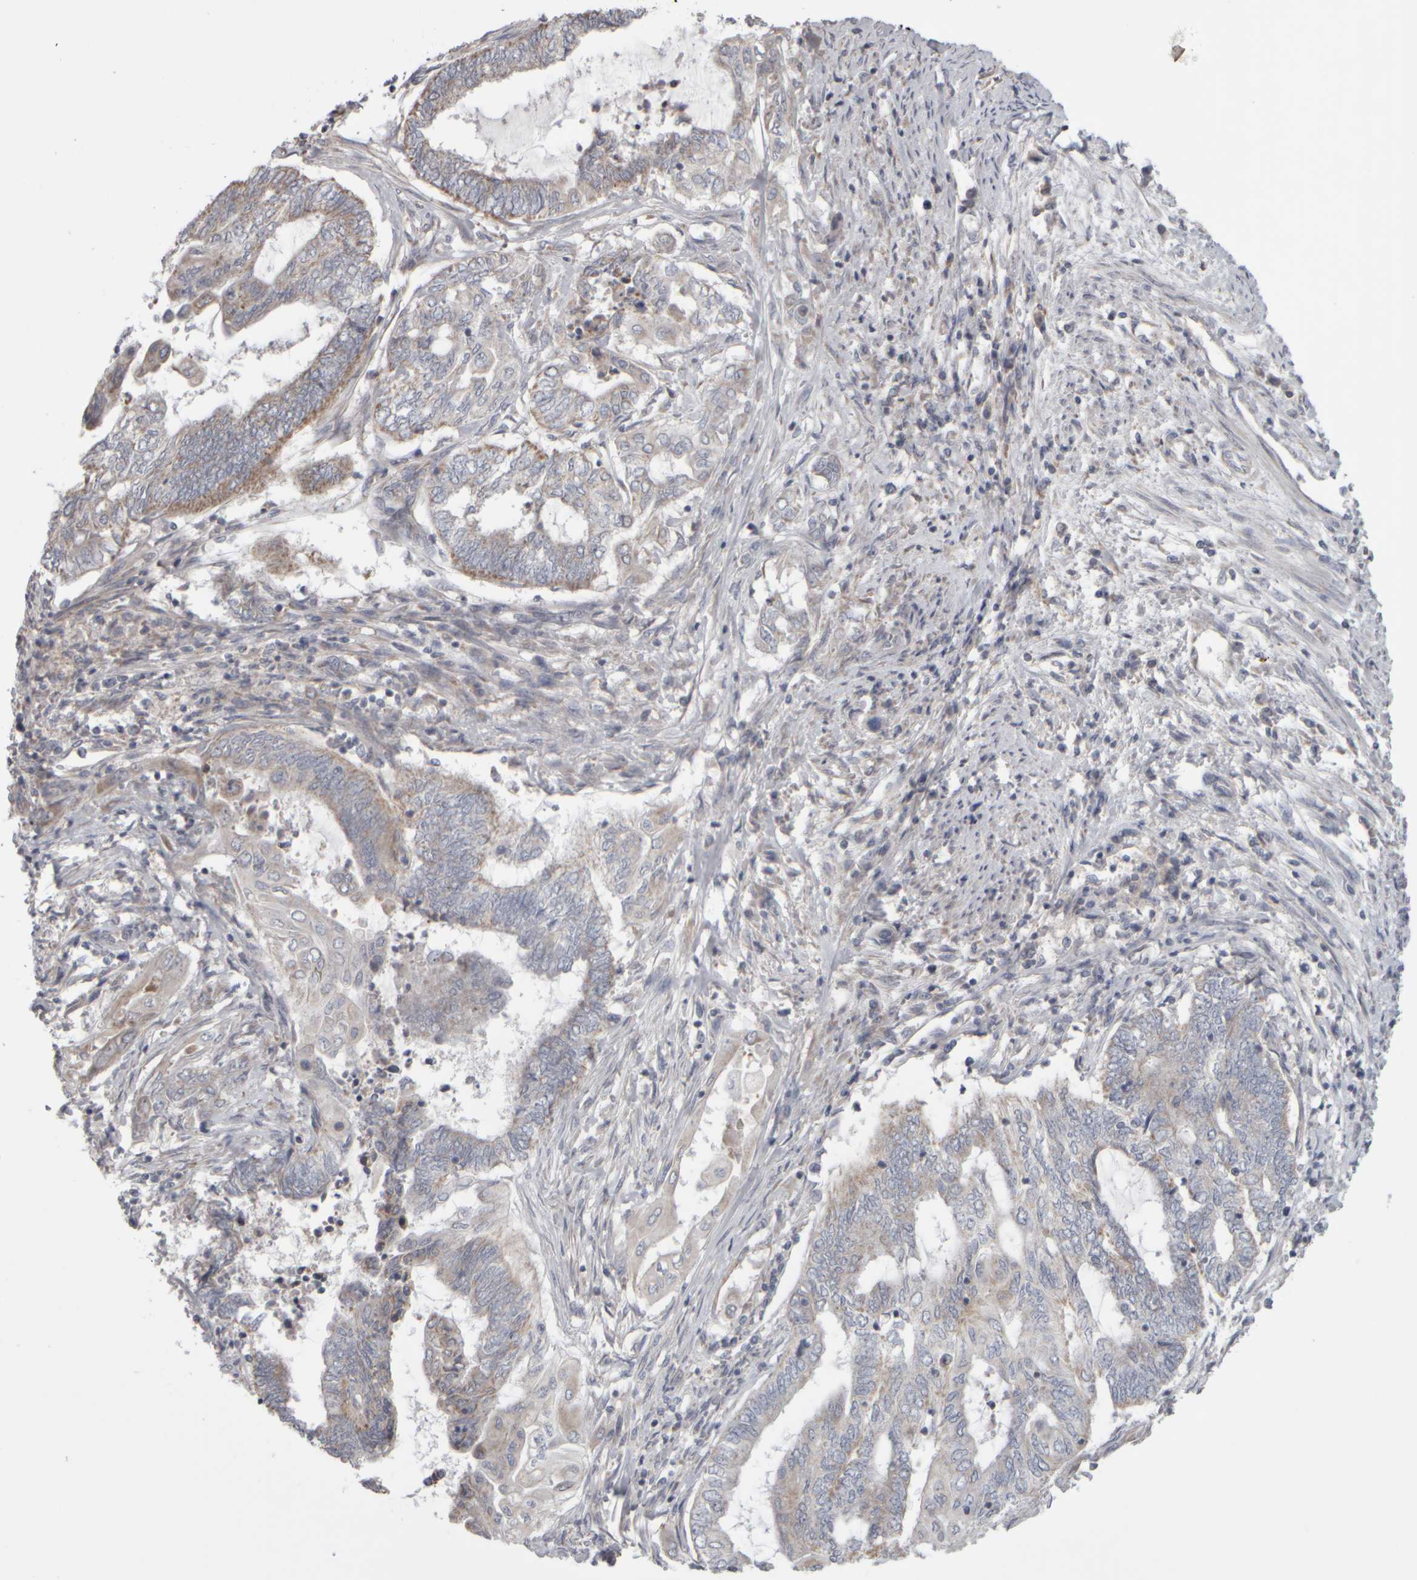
{"staining": {"intensity": "moderate", "quantity": "25%-75%", "location": "cytoplasmic/membranous"}, "tissue": "endometrial cancer", "cell_type": "Tumor cells", "image_type": "cancer", "snomed": [{"axis": "morphology", "description": "Adenocarcinoma, NOS"}, {"axis": "topography", "description": "Uterus"}, {"axis": "topography", "description": "Endometrium"}], "caption": "This is a histology image of IHC staining of endometrial cancer (adenocarcinoma), which shows moderate staining in the cytoplasmic/membranous of tumor cells.", "gene": "SCO1", "patient": {"sex": "female", "age": 70}}